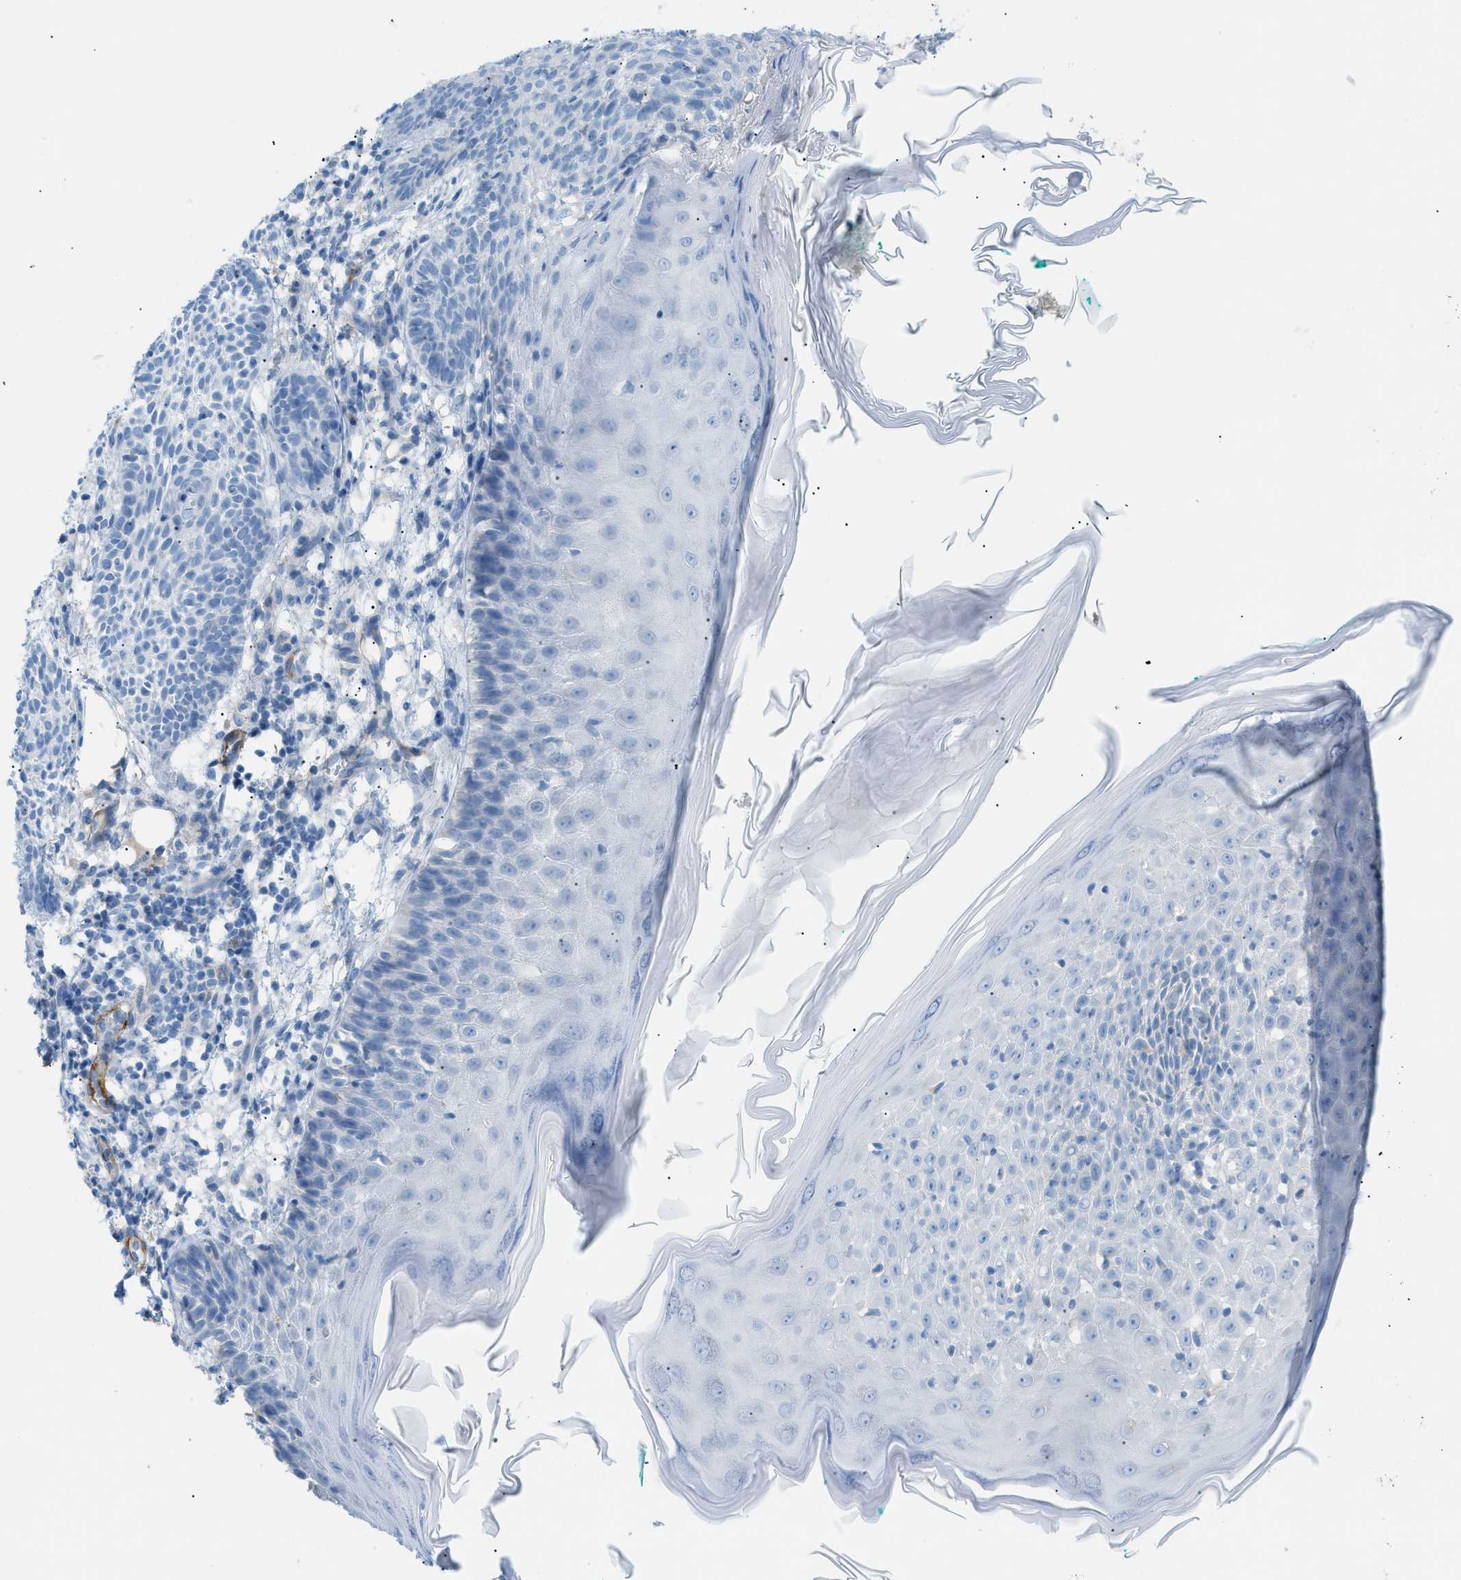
{"staining": {"intensity": "negative", "quantity": "none", "location": "none"}, "tissue": "skin cancer", "cell_type": "Tumor cells", "image_type": "cancer", "snomed": [{"axis": "morphology", "description": "Basal cell carcinoma"}, {"axis": "topography", "description": "Skin"}], "caption": "There is no significant positivity in tumor cells of basal cell carcinoma (skin).", "gene": "MYH11", "patient": {"sex": "male", "age": 60}}